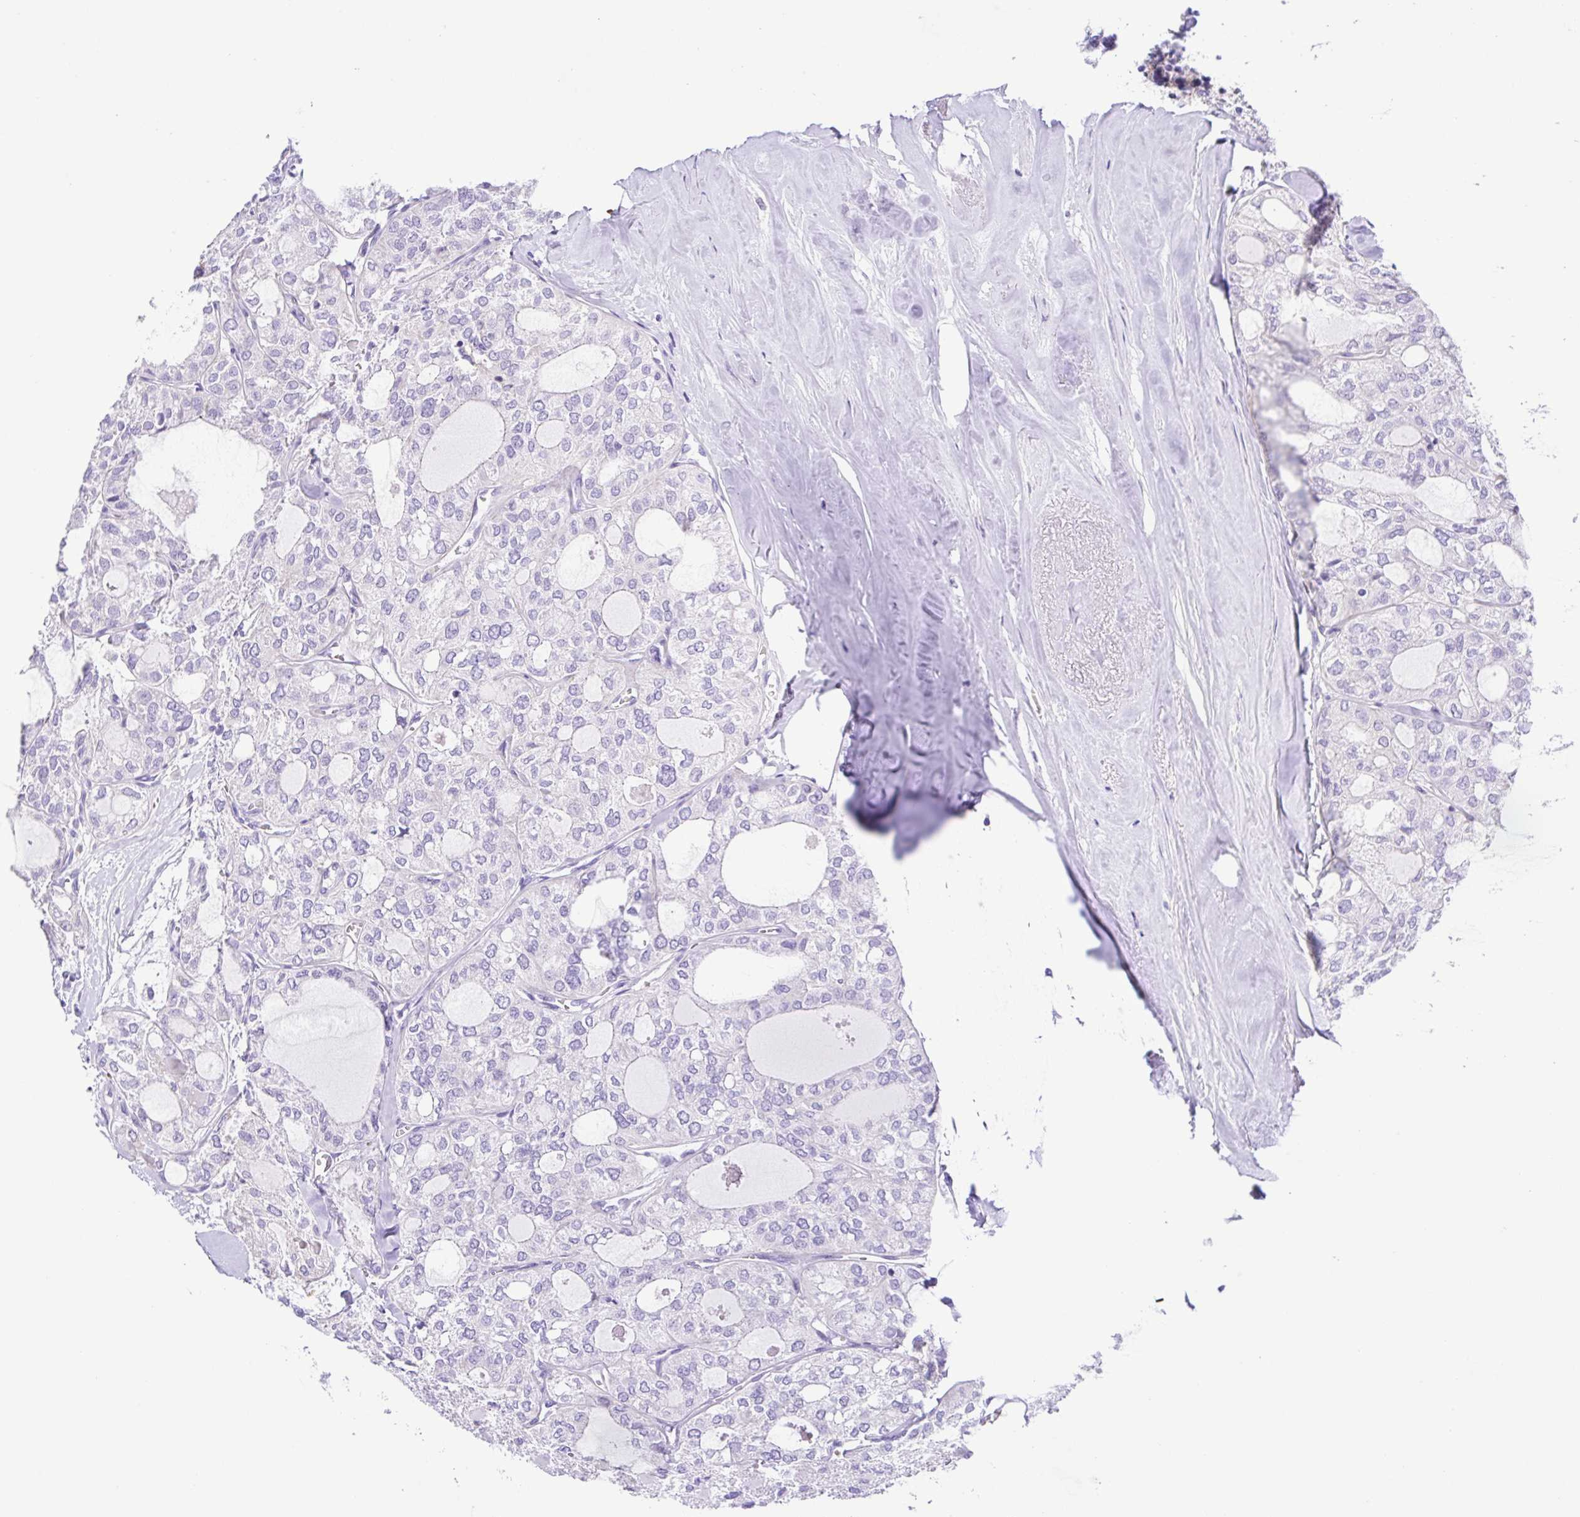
{"staining": {"intensity": "negative", "quantity": "none", "location": "none"}, "tissue": "thyroid cancer", "cell_type": "Tumor cells", "image_type": "cancer", "snomed": [{"axis": "morphology", "description": "Follicular adenoma carcinoma, NOS"}, {"axis": "topography", "description": "Thyroid gland"}], "caption": "DAB (3,3'-diaminobenzidine) immunohistochemical staining of follicular adenoma carcinoma (thyroid) exhibits no significant expression in tumor cells.", "gene": "CD72", "patient": {"sex": "male", "age": 75}}